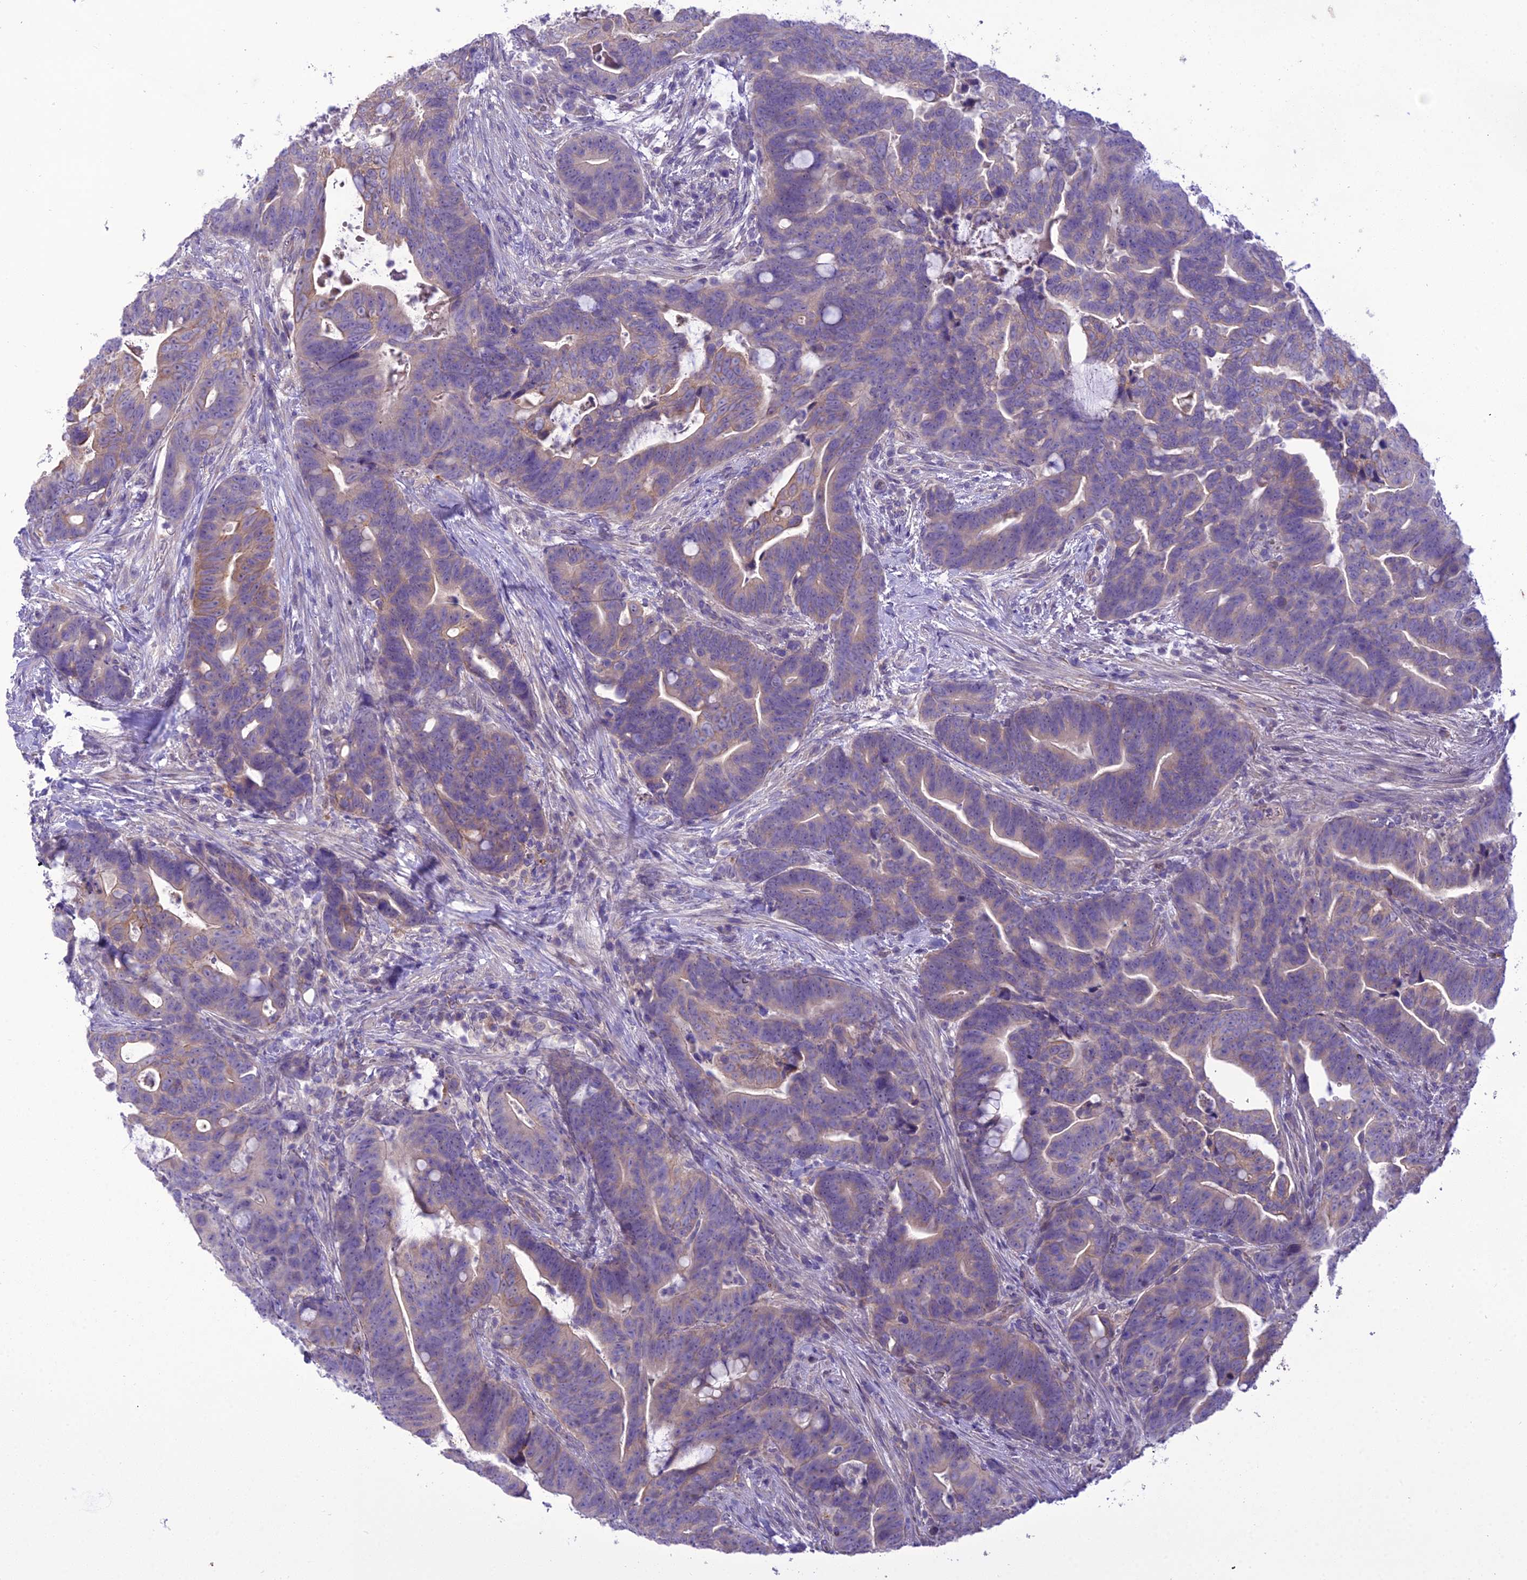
{"staining": {"intensity": "weak", "quantity": "<25%", "location": "cytoplasmic/membranous"}, "tissue": "colorectal cancer", "cell_type": "Tumor cells", "image_type": "cancer", "snomed": [{"axis": "morphology", "description": "Adenocarcinoma, NOS"}, {"axis": "topography", "description": "Colon"}], "caption": "DAB immunohistochemical staining of colorectal adenocarcinoma shows no significant staining in tumor cells.", "gene": "SCRT1", "patient": {"sex": "female", "age": 82}}